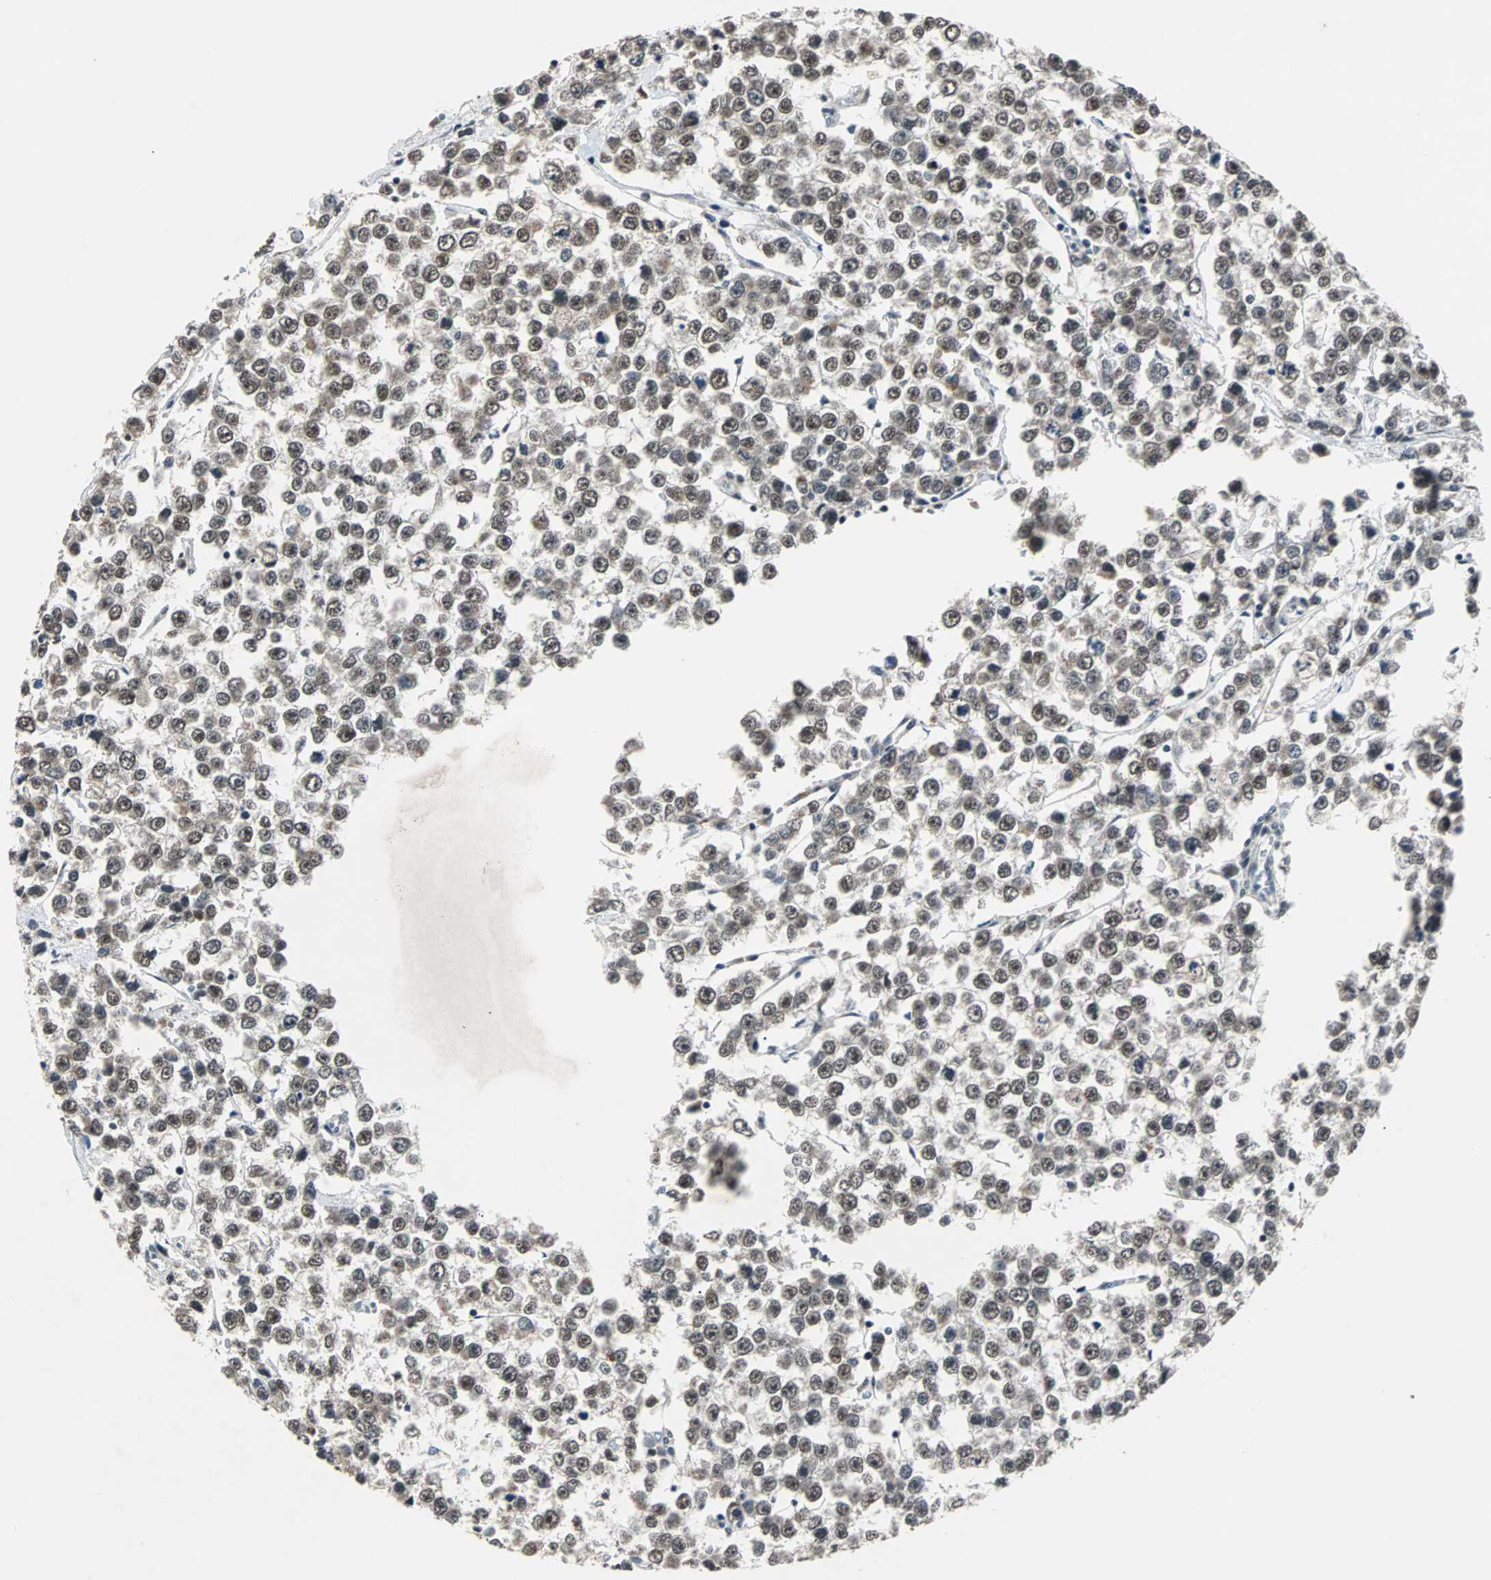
{"staining": {"intensity": "strong", "quantity": ">75%", "location": "cytoplasmic/membranous,nuclear"}, "tissue": "testis cancer", "cell_type": "Tumor cells", "image_type": "cancer", "snomed": [{"axis": "morphology", "description": "Seminoma, NOS"}, {"axis": "morphology", "description": "Carcinoma, Embryonal, NOS"}, {"axis": "topography", "description": "Testis"}], "caption": "Approximately >75% of tumor cells in human testis cancer (seminoma) display strong cytoplasmic/membranous and nuclear protein positivity as visualized by brown immunohistochemical staining.", "gene": "USP28", "patient": {"sex": "male", "age": 52}}